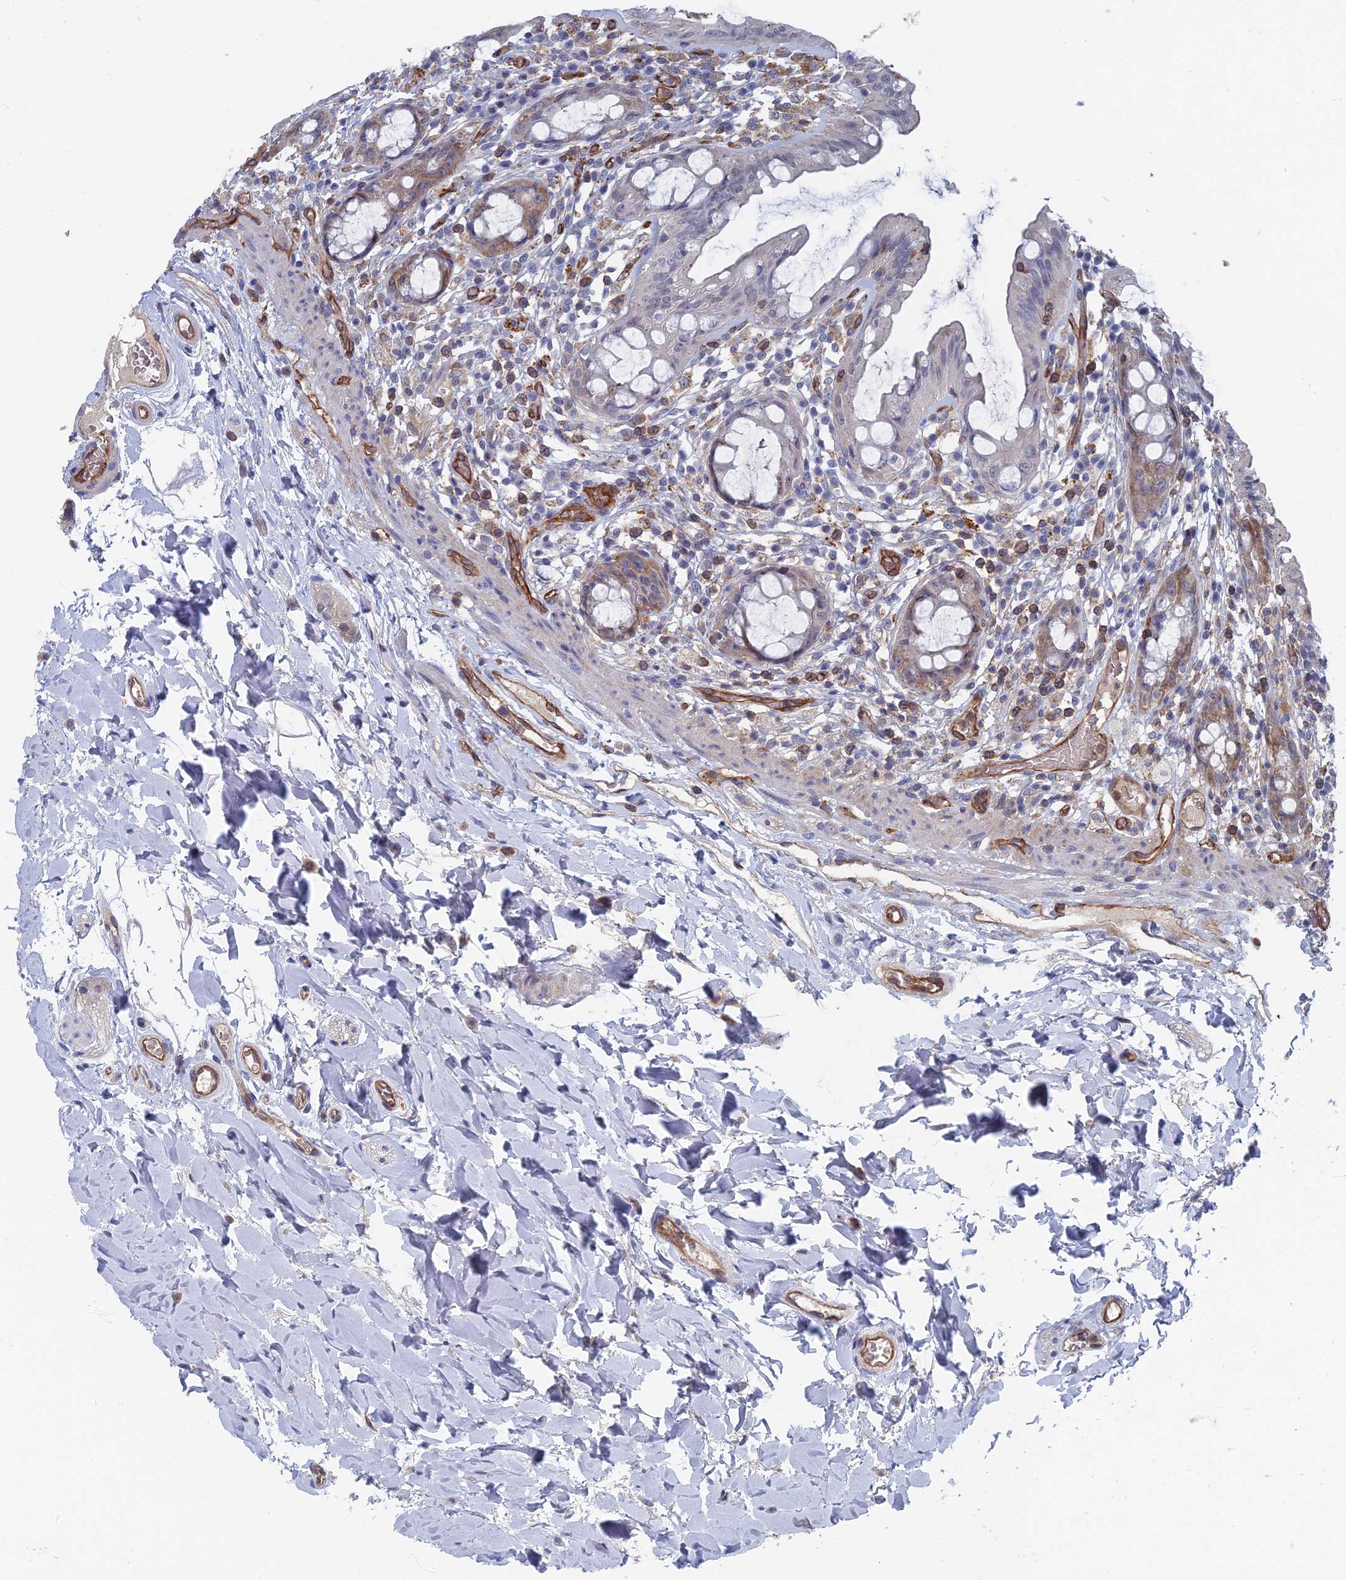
{"staining": {"intensity": "moderate", "quantity": "25%-75%", "location": "cytoplasmic/membranous"}, "tissue": "rectum", "cell_type": "Glandular cells", "image_type": "normal", "snomed": [{"axis": "morphology", "description": "Normal tissue, NOS"}, {"axis": "topography", "description": "Rectum"}], "caption": "Protein analysis of benign rectum exhibits moderate cytoplasmic/membranous expression in approximately 25%-75% of glandular cells.", "gene": "ARAP3", "patient": {"sex": "female", "age": 57}}